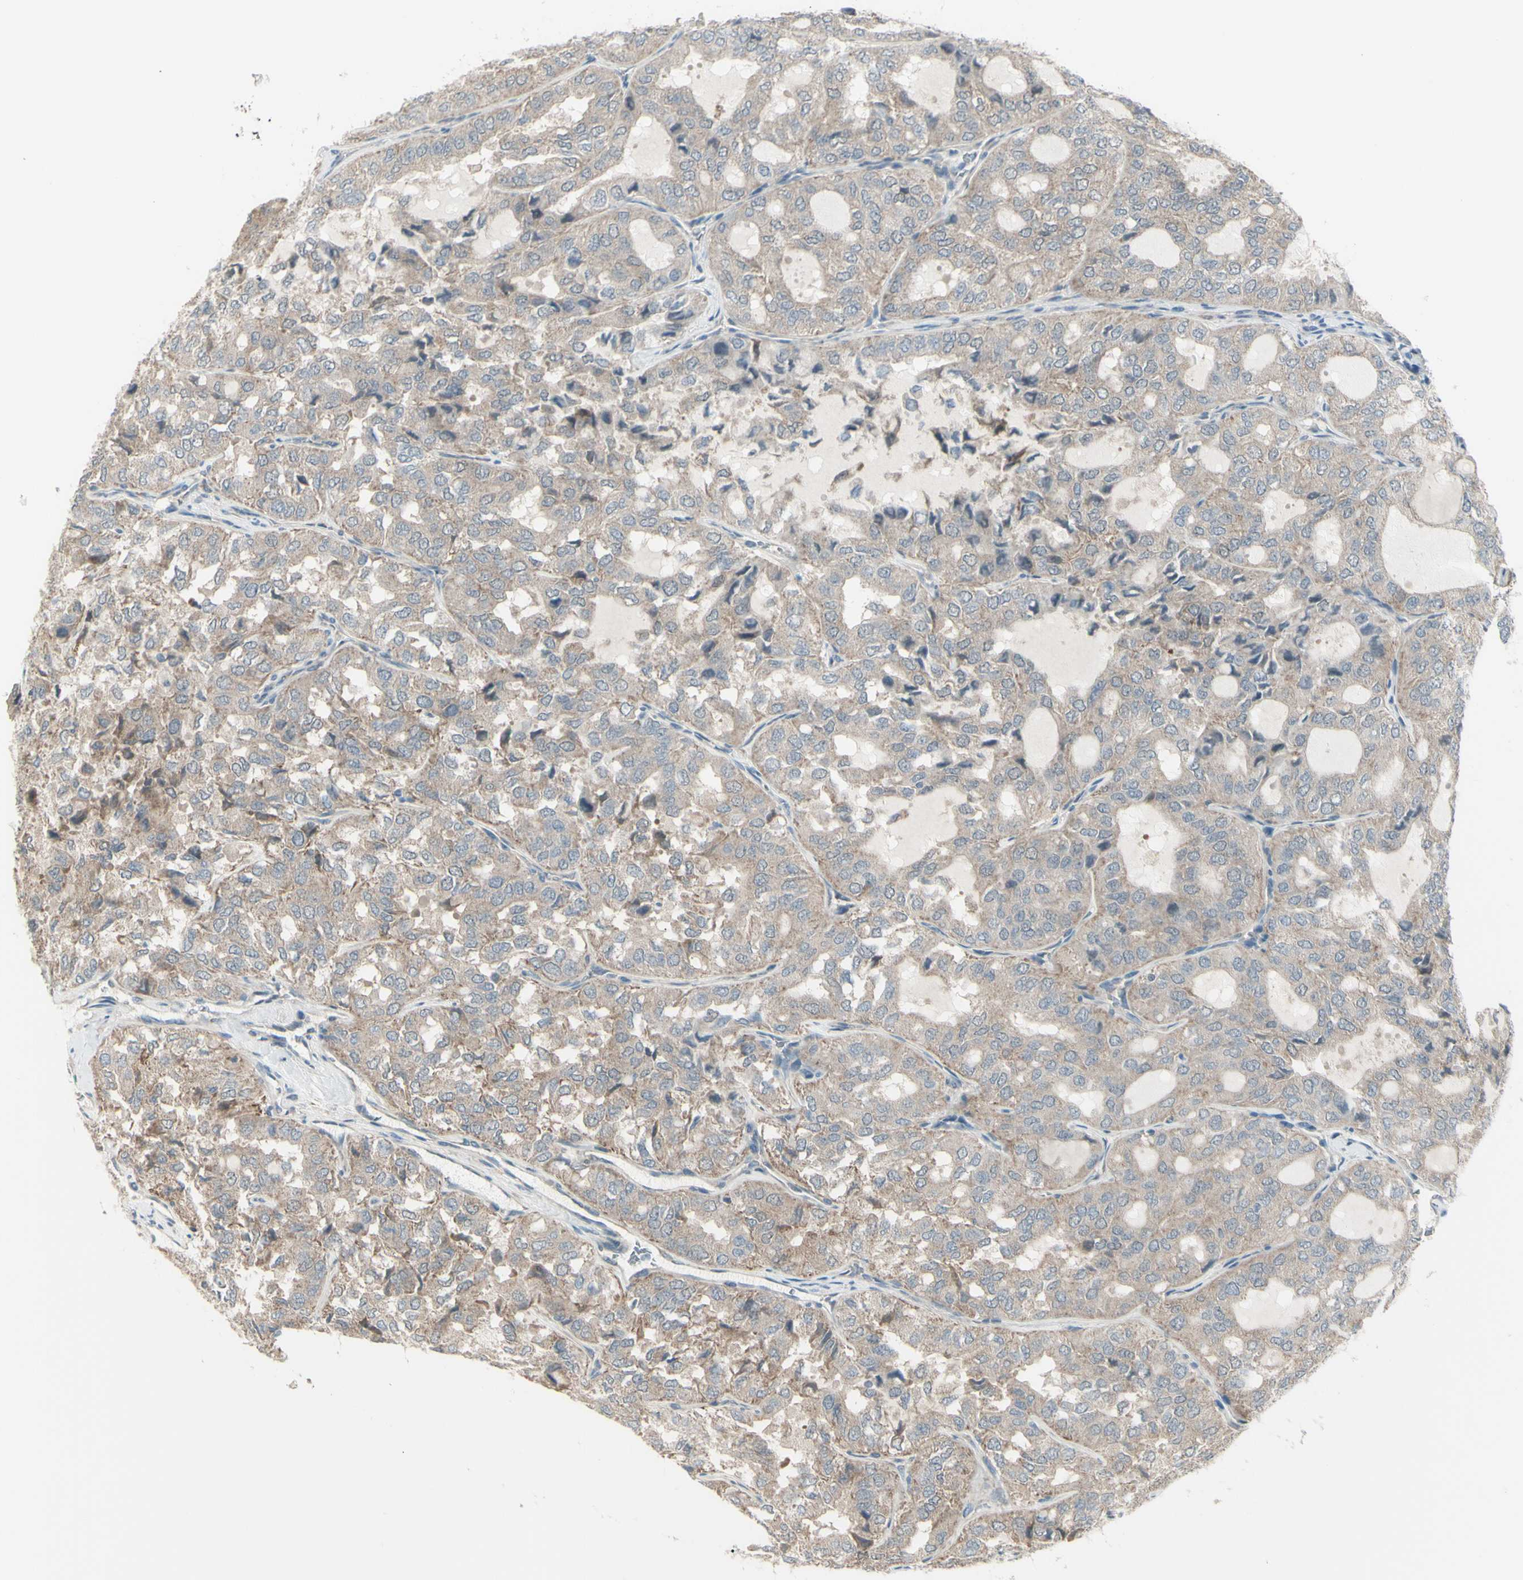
{"staining": {"intensity": "negative", "quantity": "none", "location": "none"}, "tissue": "thyroid cancer", "cell_type": "Tumor cells", "image_type": "cancer", "snomed": [{"axis": "morphology", "description": "Follicular adenoma carcinoma, NOS"}, {"axis": "topography", "description": "Thyroid gland"}], "caption": "Thyroid cancer (follicular adenoma carcinoma) stained for a protein using immunohistochemistry (IHC) exhibits no expression tumor cells.", "gene": "NAXD", "patient": {"sex": "male", "age": 75}}